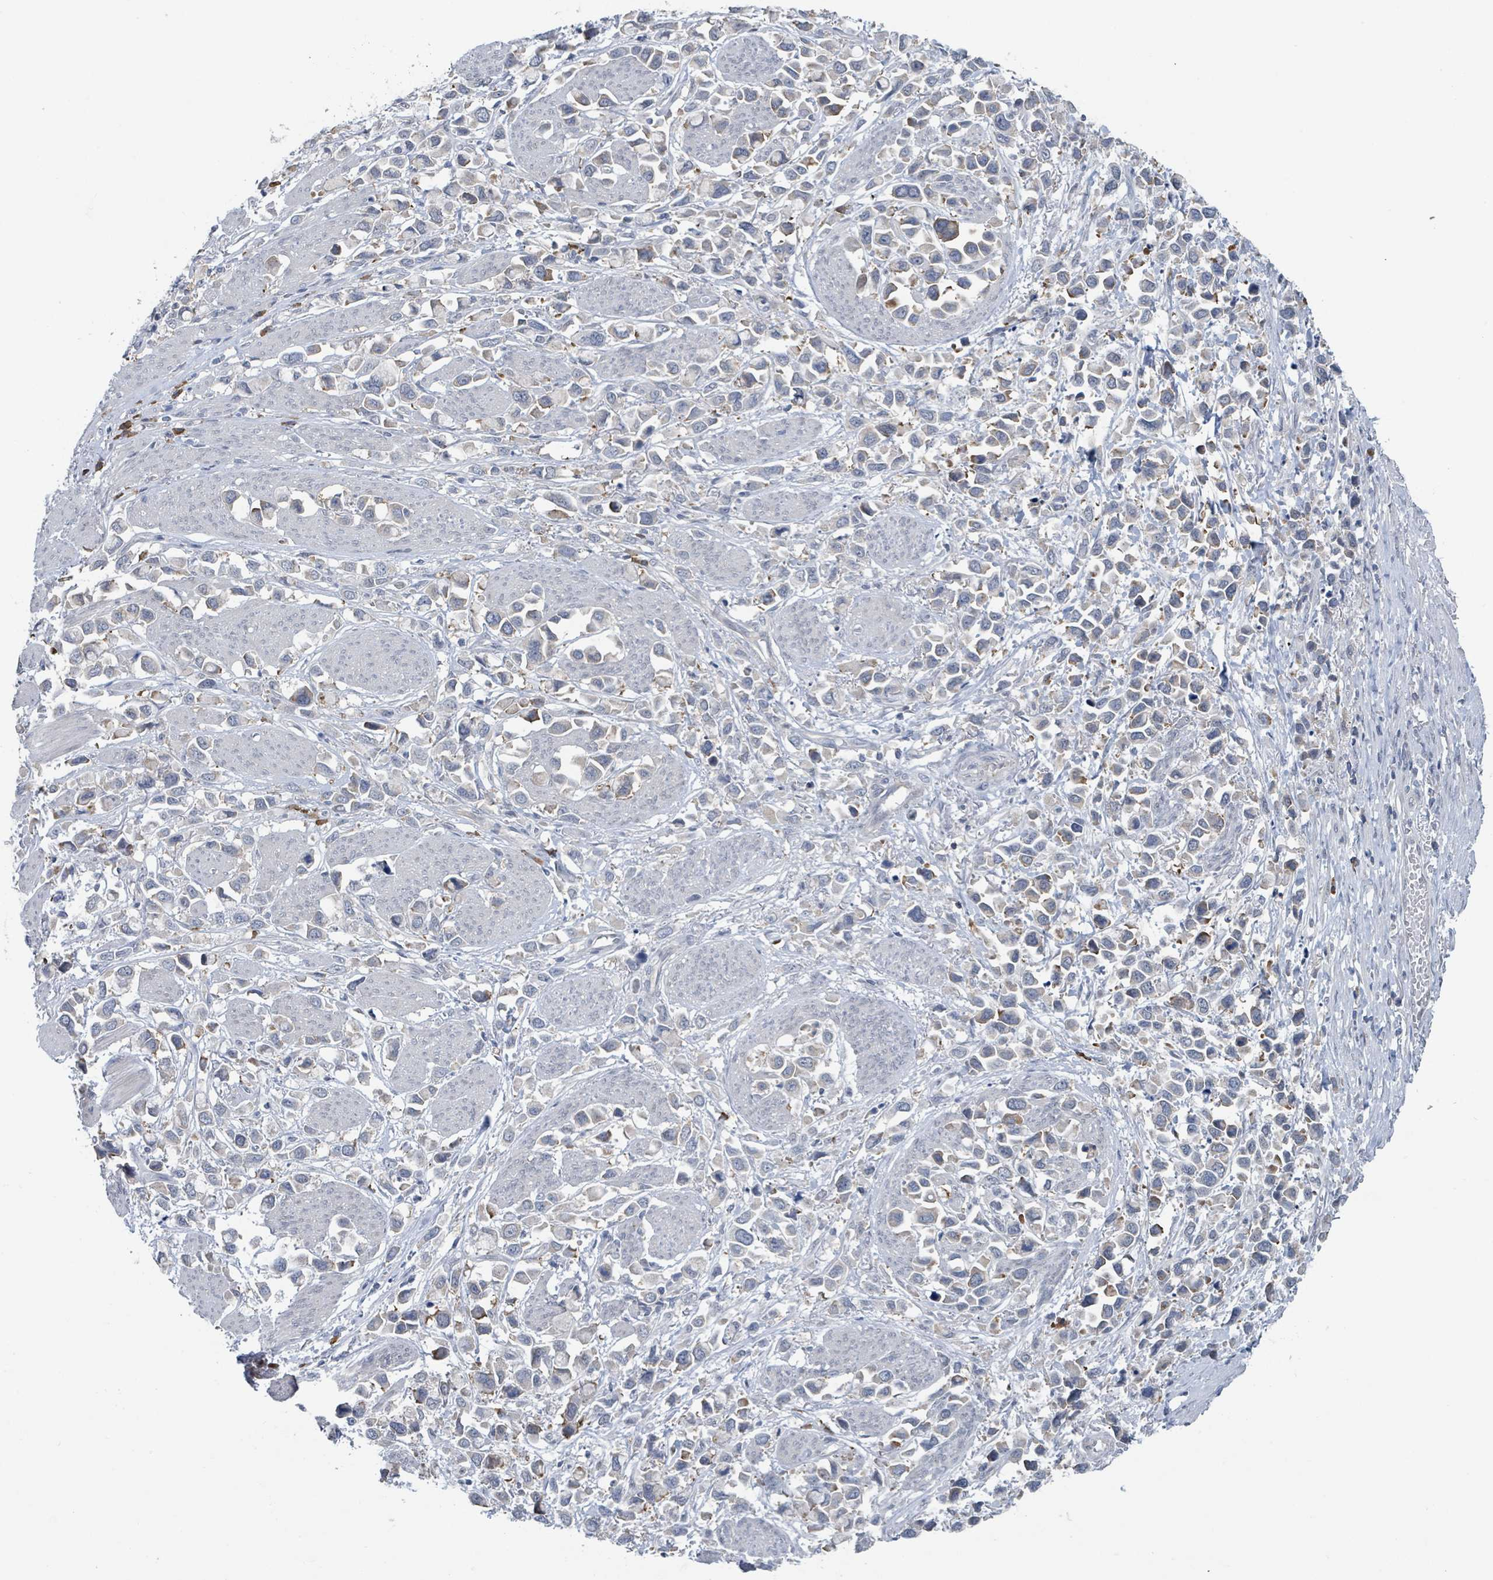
{"staining": {"intensity": "moderate", "quantity": "<25%", "location": "cytoplasmic/membranous"}, "tissue": "stomach cancer", "cell_type": "Tumor cells", "image_type": "cancer", "snomed": [{"axis": "morphology", "description": "Adenocarcinoma, NOS"}, {"axis": "topography", "description": "Stomach"}], "caption": "The immunohistochemical stain highlights moderate cytoplasmic/membranous expression in tumor cells of adenocarcinoma (stomach) tissue. (DAB (3,3'-diaminobenzidine) IHC with brightfield microscopy, high magnification).", "gene": "ANKRD55", "patient": {"sex": "female", "age": 81}}